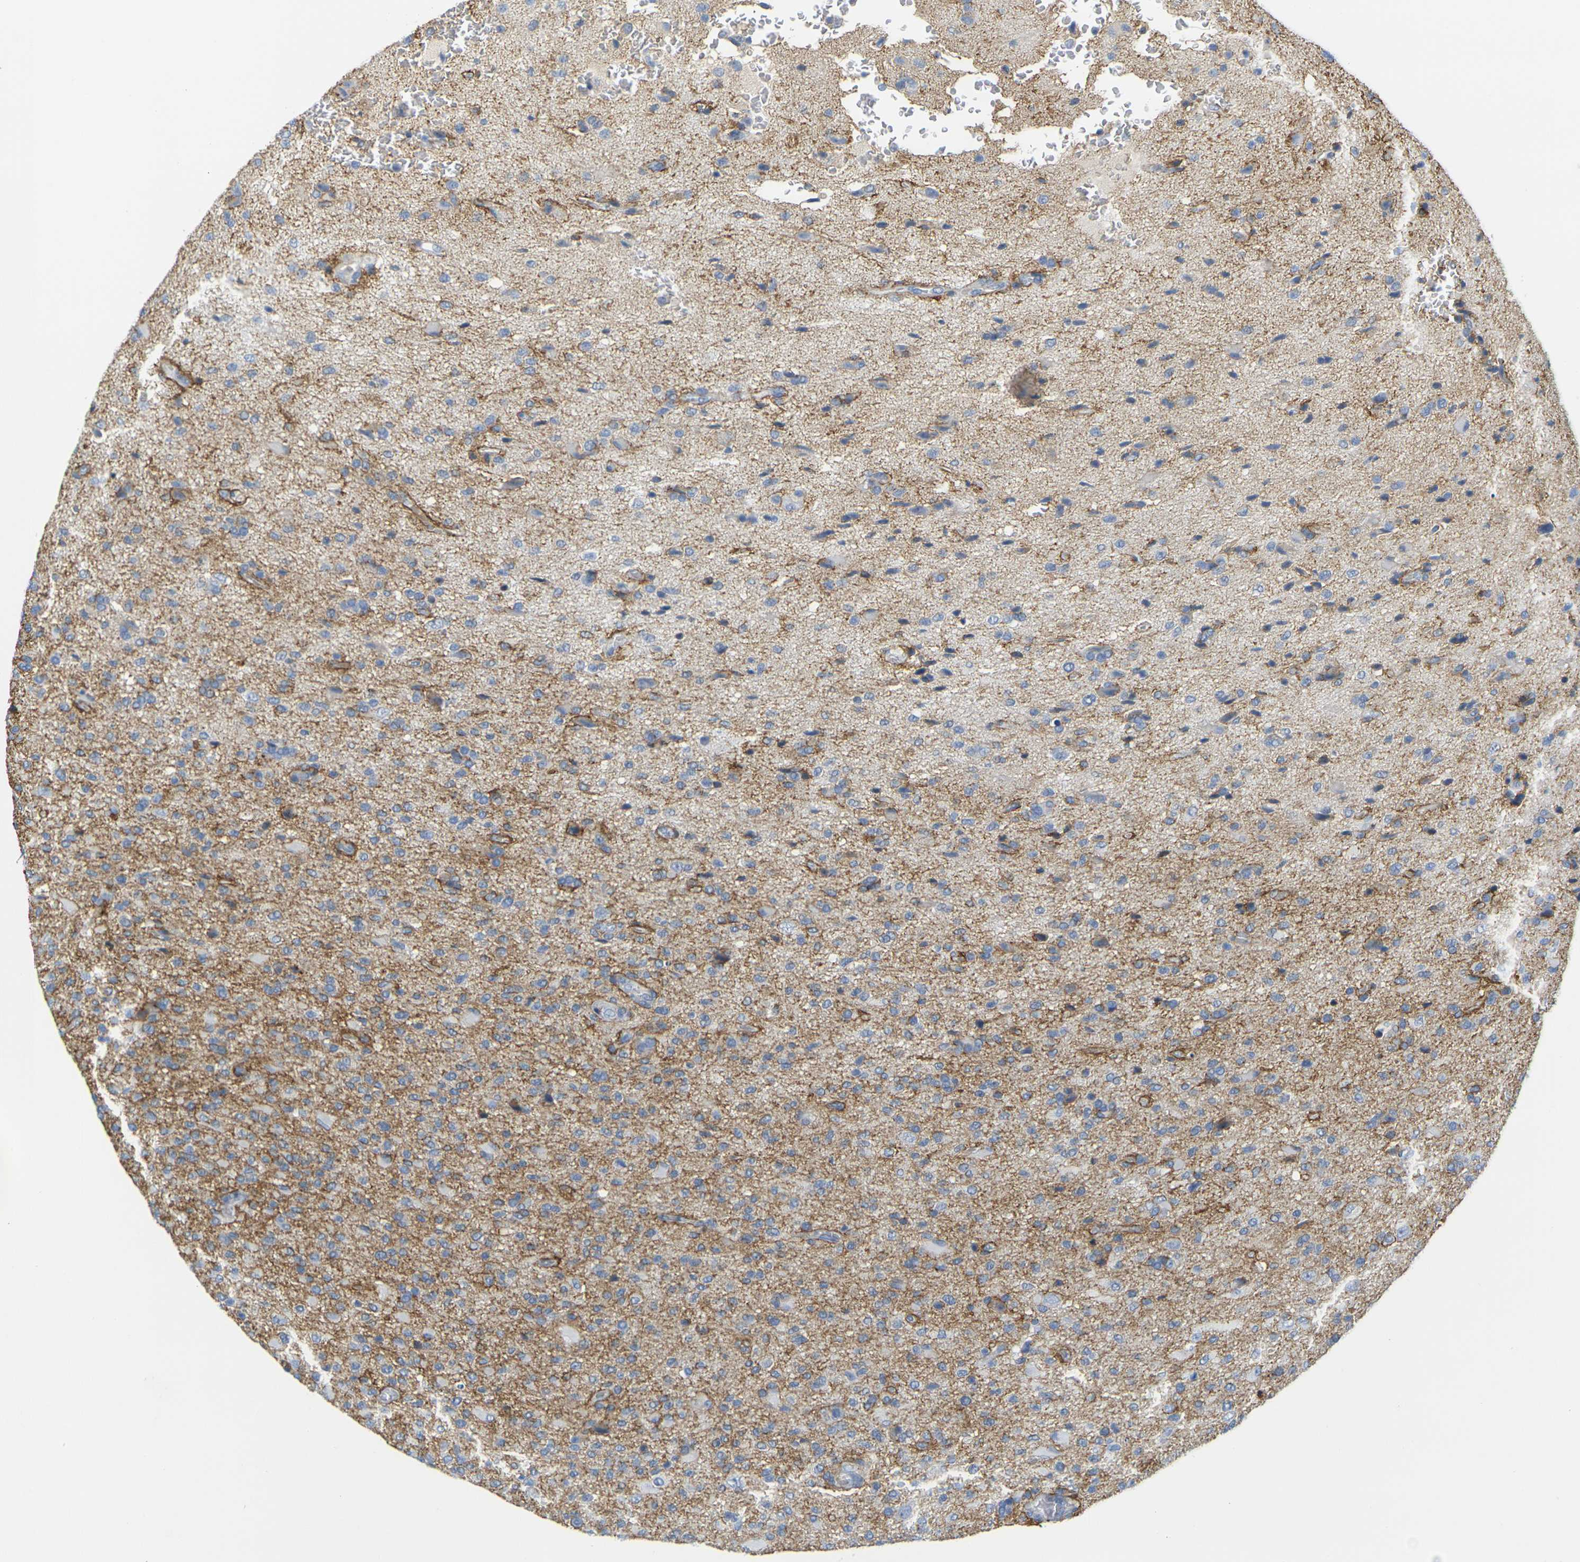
{"staining": {"intensity": "negative", "quantity": "none", "location": "none"}, "tissue": "glioma", "cell_type": "Tumor cells", "image_type": "cancer", "snomed": [{"axis": "morphology", "description": "Glioma, malignant, High grade"}, {"axis": "topography", "description": "Brain"}], "caption": "Tumor cells are negative for protein expression in human glioma. (DAB immunohistochemistry, high magnification).", "gene": "OTOF", "patient": {"sex": "male", "age": 71}}